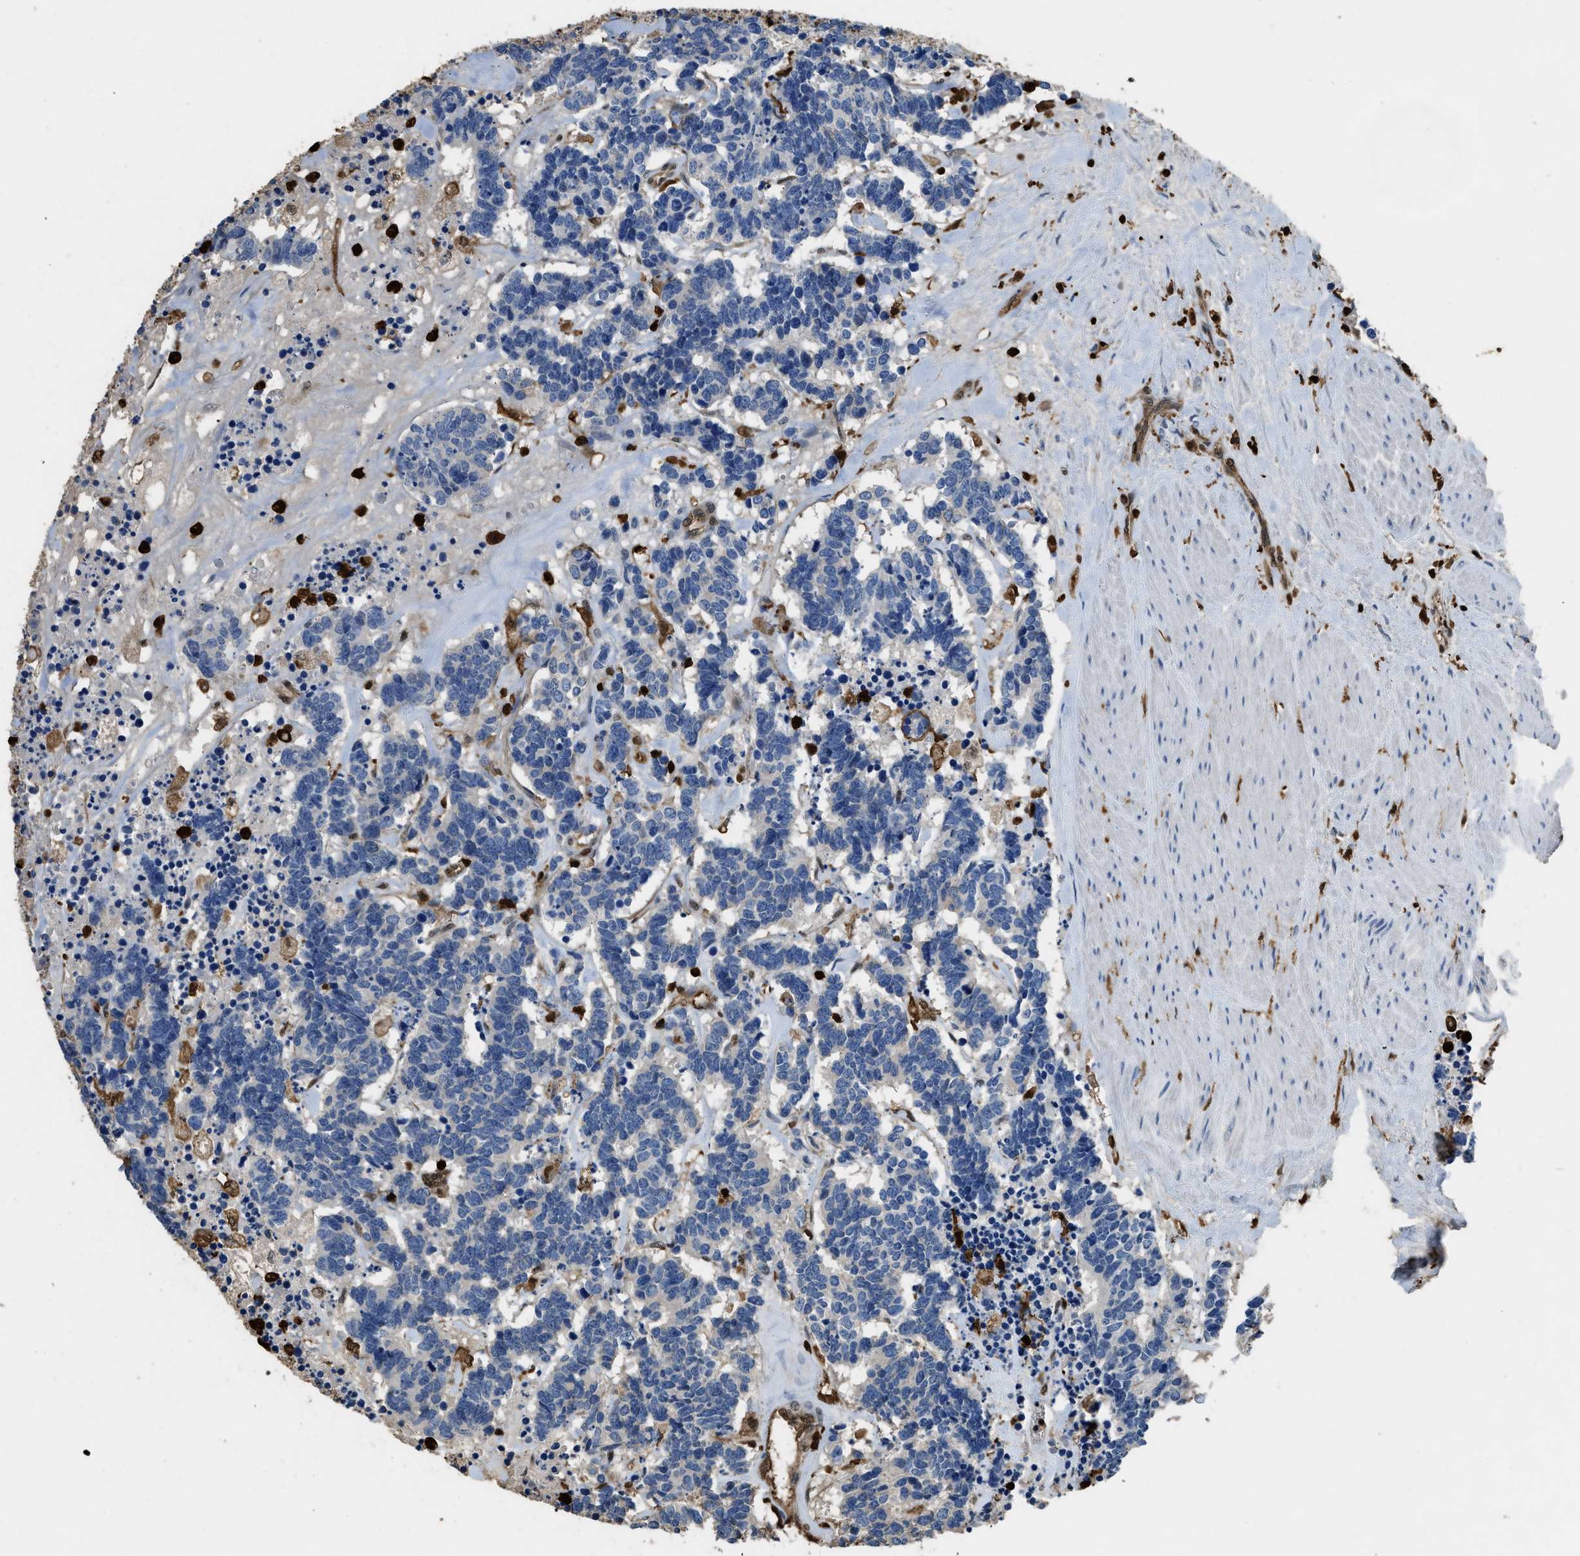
{"staining": {"intensity": "negative", "quantity": "none", "location": "none"}, "tissue": "carcinoid", "cell_type": "Tumor cells", "image_type": "cancer", "snomed": [{"axis": "morphology", "description": "Carcinoma, NOS"}, {"axis": "morphology", "description": "Carcinoid, malignant, NOS"}, {"axis": "topography", "description": "Urinary bladder"}], "caption": "This is a histopathology image of immunohistochemistry (IHC) staining of carcinoma, which shows no expression in tumor cells. Brightfield microscopy of immunohistochemistry (IHC) stained with DAB (brown) and hematoxylin (blue), captured at high magnification.", "gene": "ARHGDIB", "patient": {"sex": "male", "age": 57}}